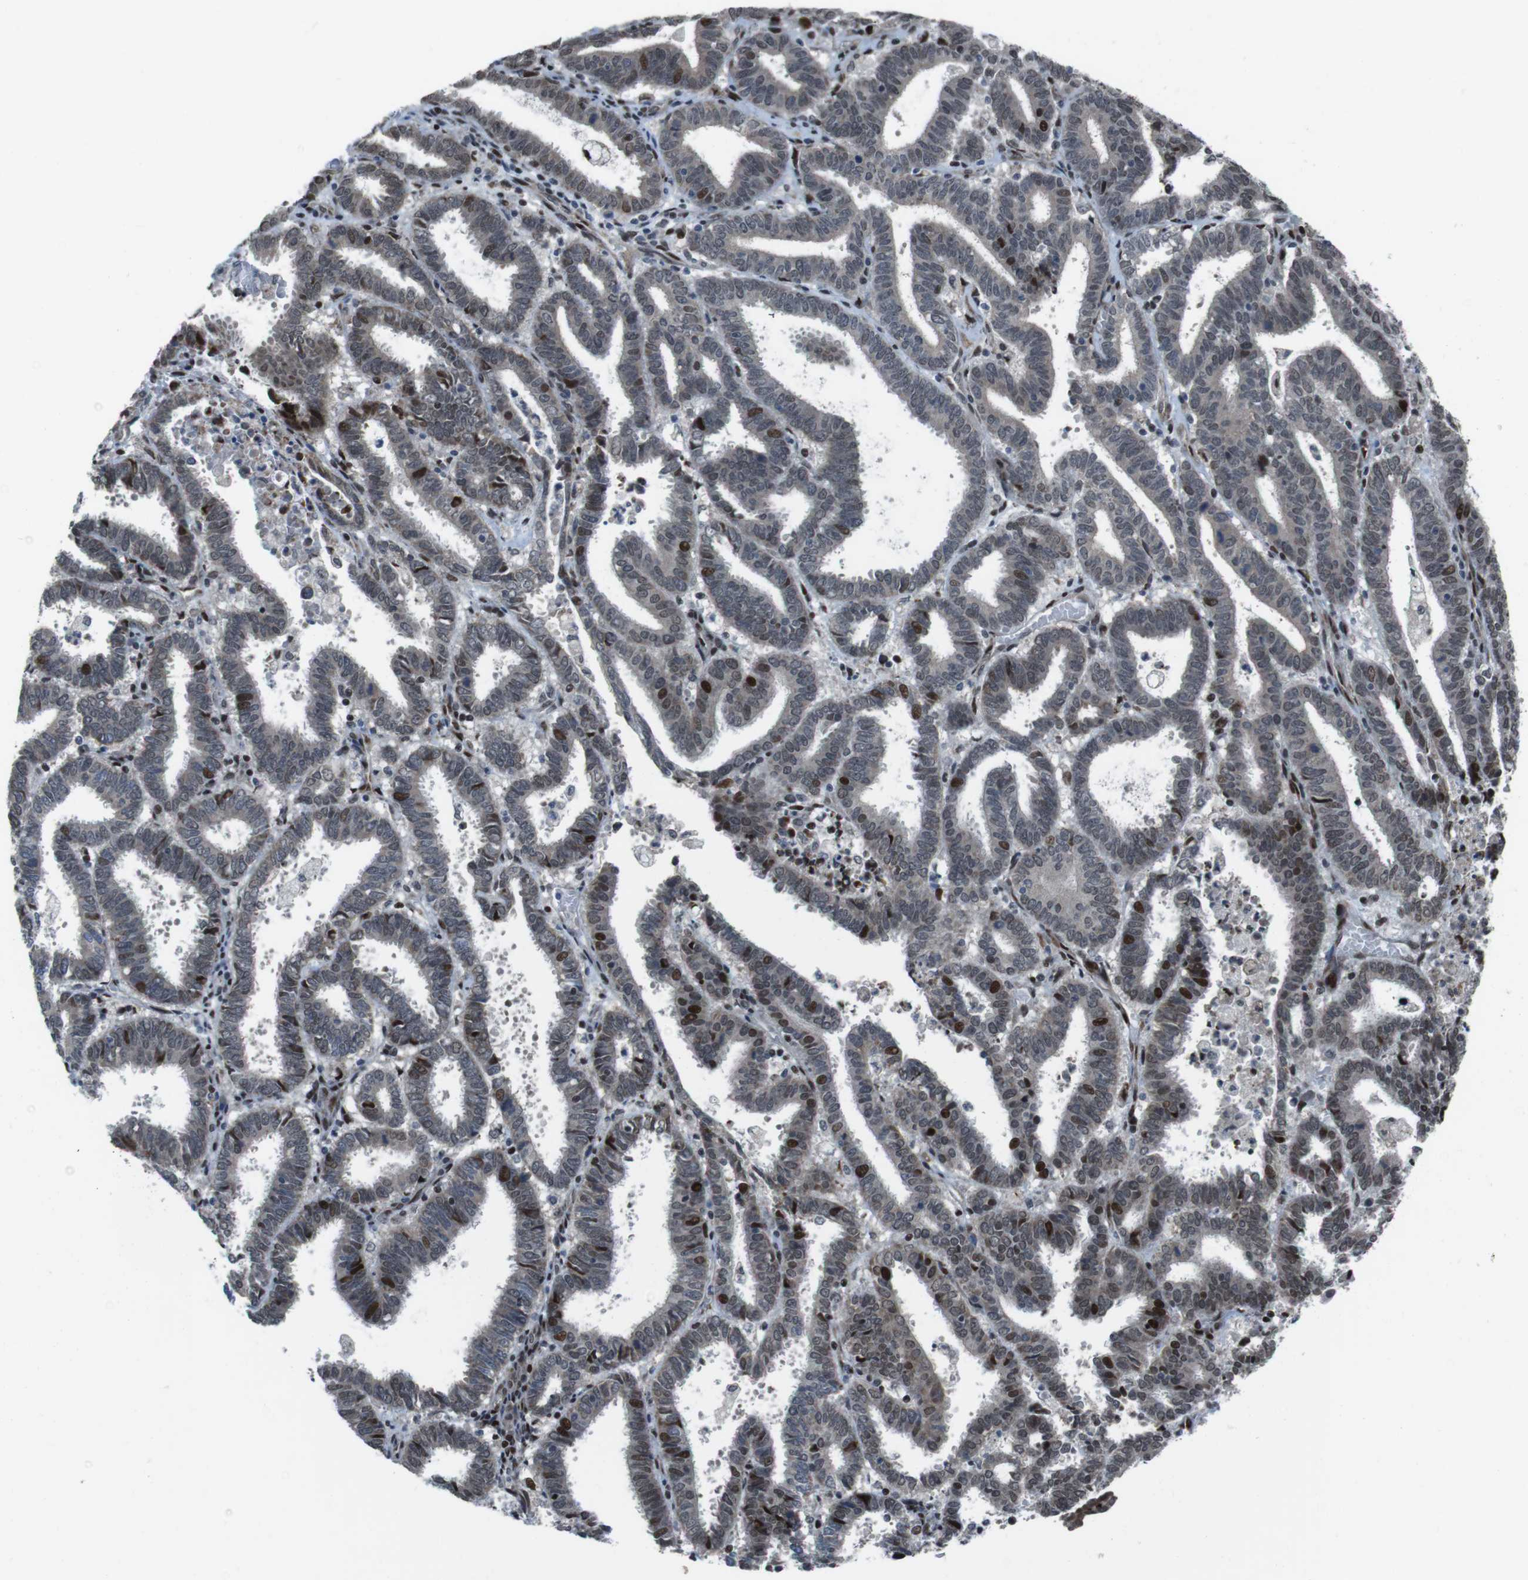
{"staining": {"intensity": "moderate", "quantity": "25%-75%", "location": "nuclear"}, "tissue": "endometrial cancer", "cell_type": "Tumor cells", "image_type": "cancer", "snomed": [{"axis": "morphology", "description": "Adenocarcinoma, NOS"}, {"axis": "topography", "description": "Uterus"}], "caption": "The photomicrograph exhibits a brown stain indicating the presence of a protein in the nuclear of tumor cells in adenocarcinoma (endometrial). (Brightfield microscopy of DAB IHC at high magnification).", "gene": "PBRM1", "patient": {"sex": "female", "age": 83}}